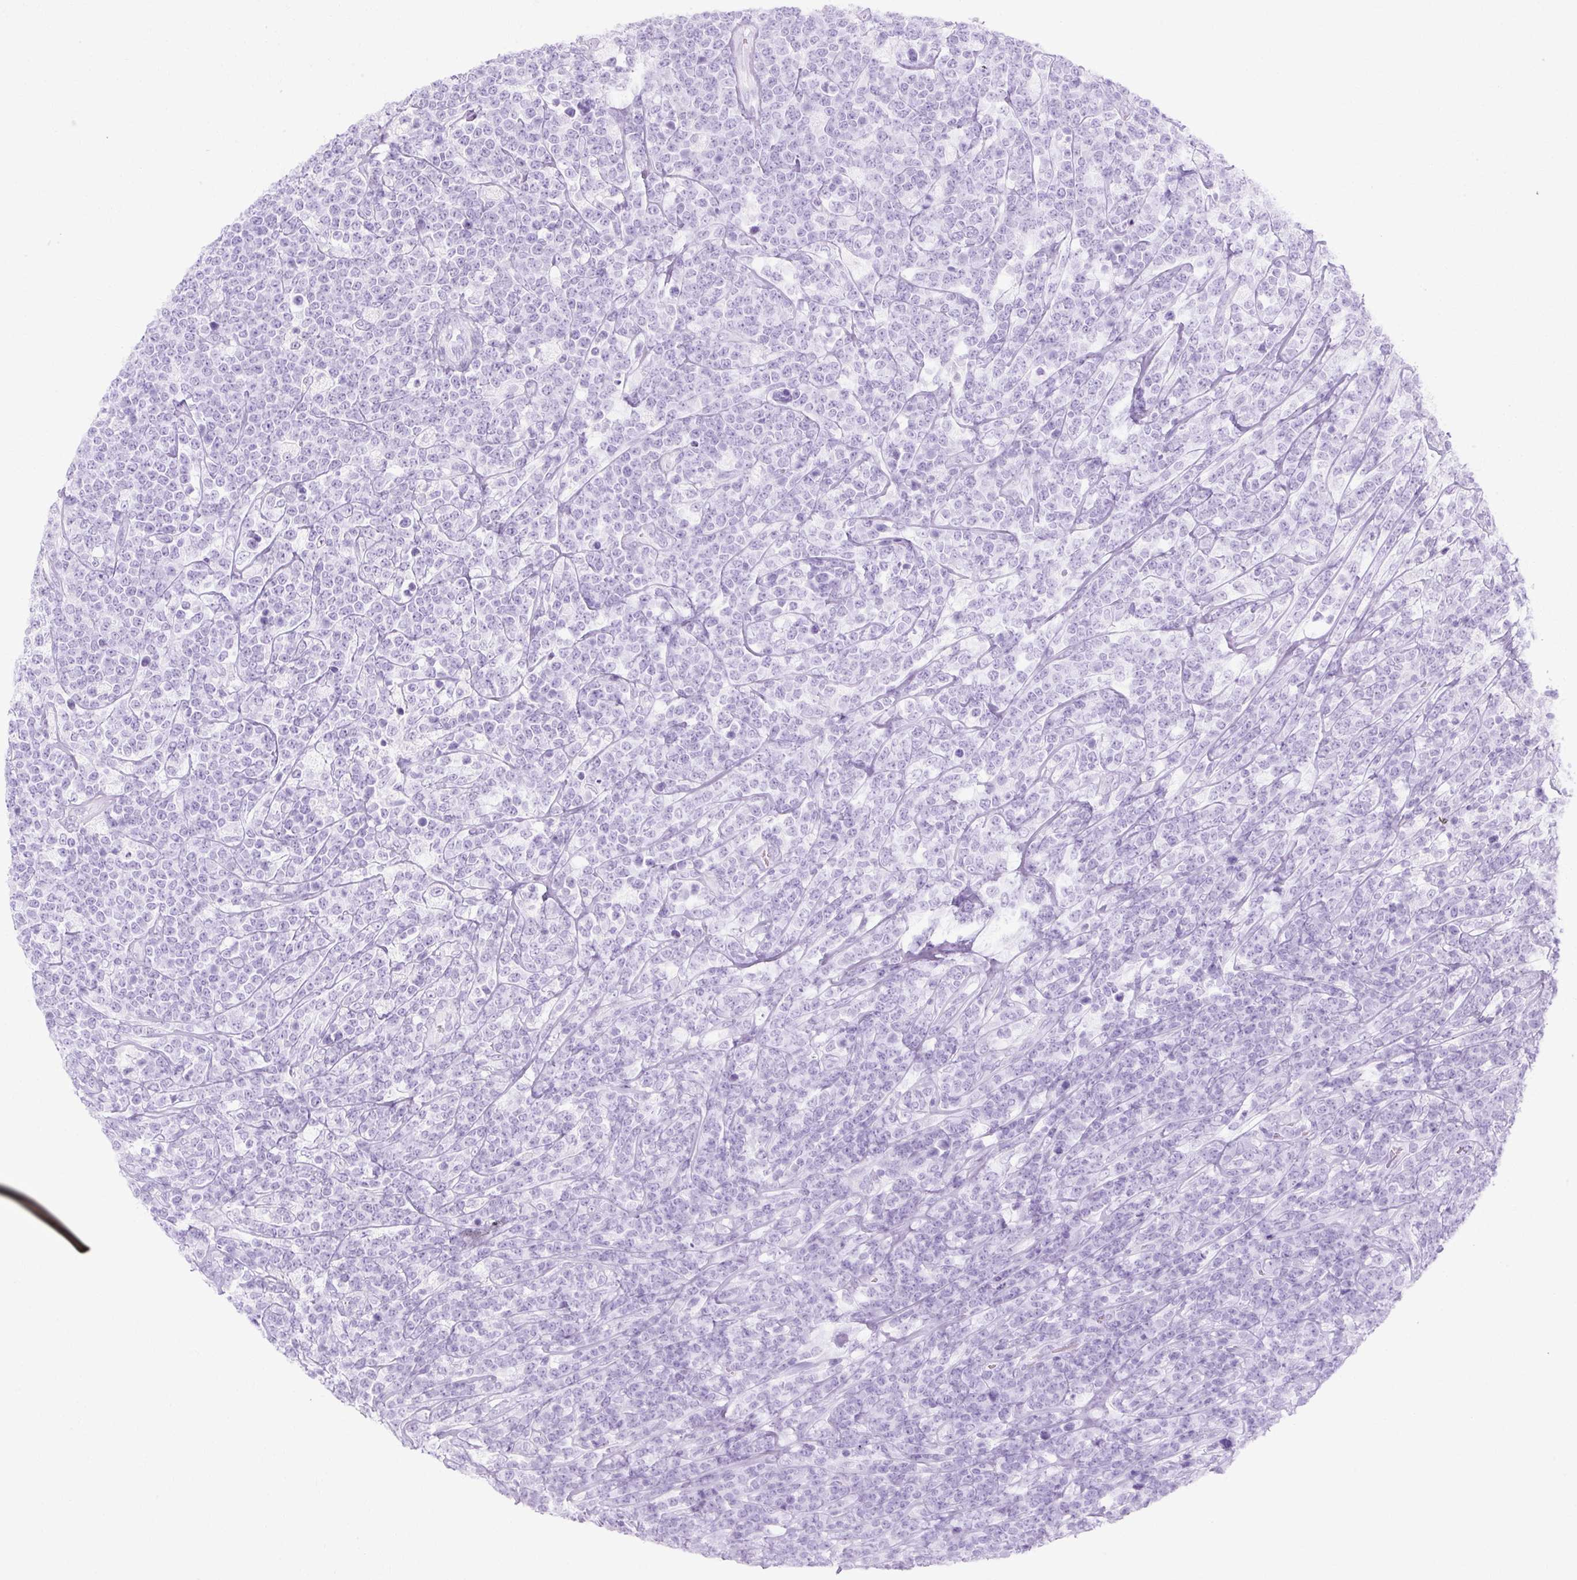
{"staining": {"intensity": "negative", "quantity": "none", "location": "none"}, "tissue": "lymphoma", "cell_type": "Tumor cells", "image_type": "cancer", "snomed": [{"axis": "morphology", "description": "Malignant lymphoma, non-Hodgkin's type, High grade"}, {"axis": "topography", "description": "Small intestine"}], "caption": "Image shows no protein expression in tumor cells of high-grade malignant lymphoma, non-Hodgkin's type tissue.", "gene": "HSD11B1", "patient": {"sex": "male", "age": 8}}